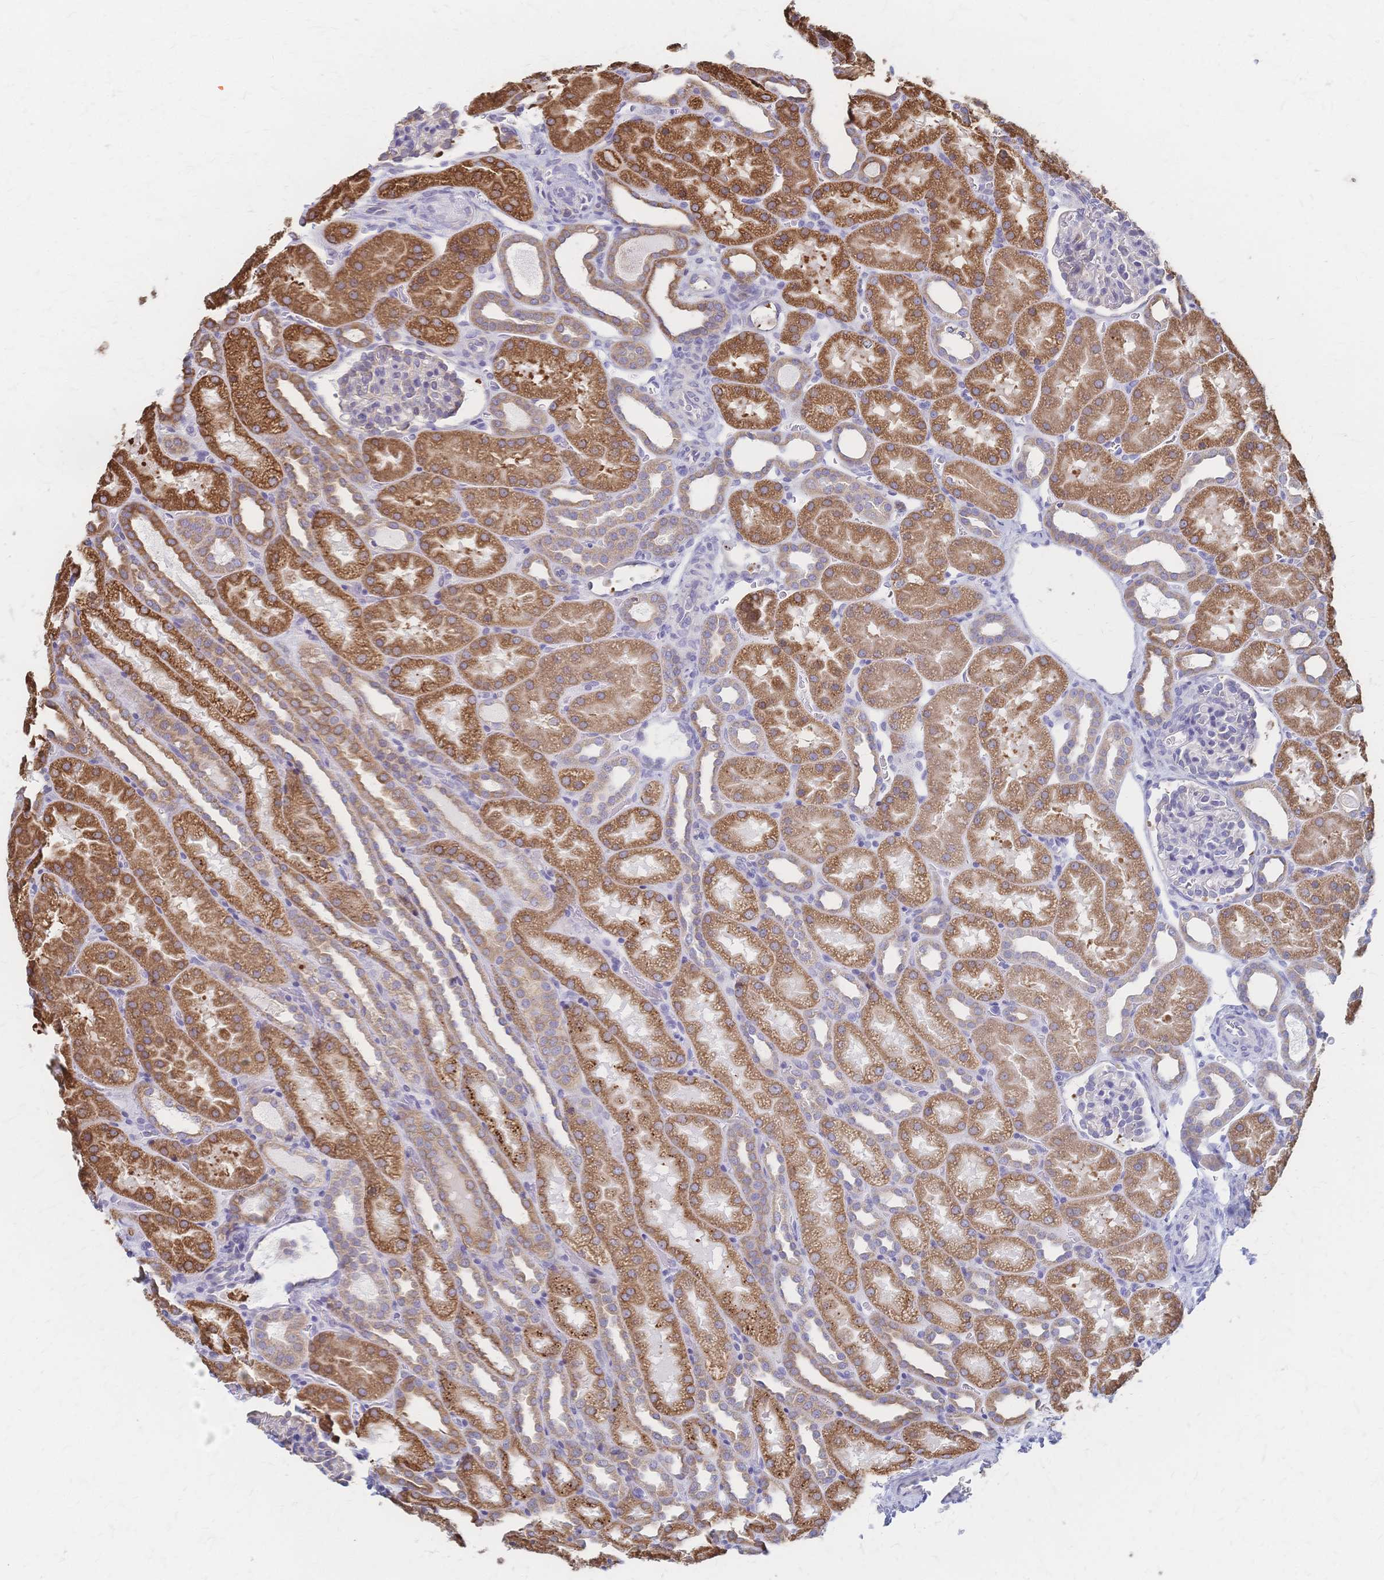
{"staining": {"intensity": "negative", "quantity": "none", "location": "none"}, "tissue": "kidney", "cell_type": "Cells in glomeruli", "image_type": "normal", "snomed": [{"axis": "morphology", "description": "Normal tissue, NOS"}, {"axis": "topography", "description": "Kidney"}], "caption": "This is an immunohistochemistry (IHC) photomicrograph of normal human kidney. There is no positivity in cells in glomeruli.", "gene": "CYB5A", "patient": {"sex": "male", "age": 2}}